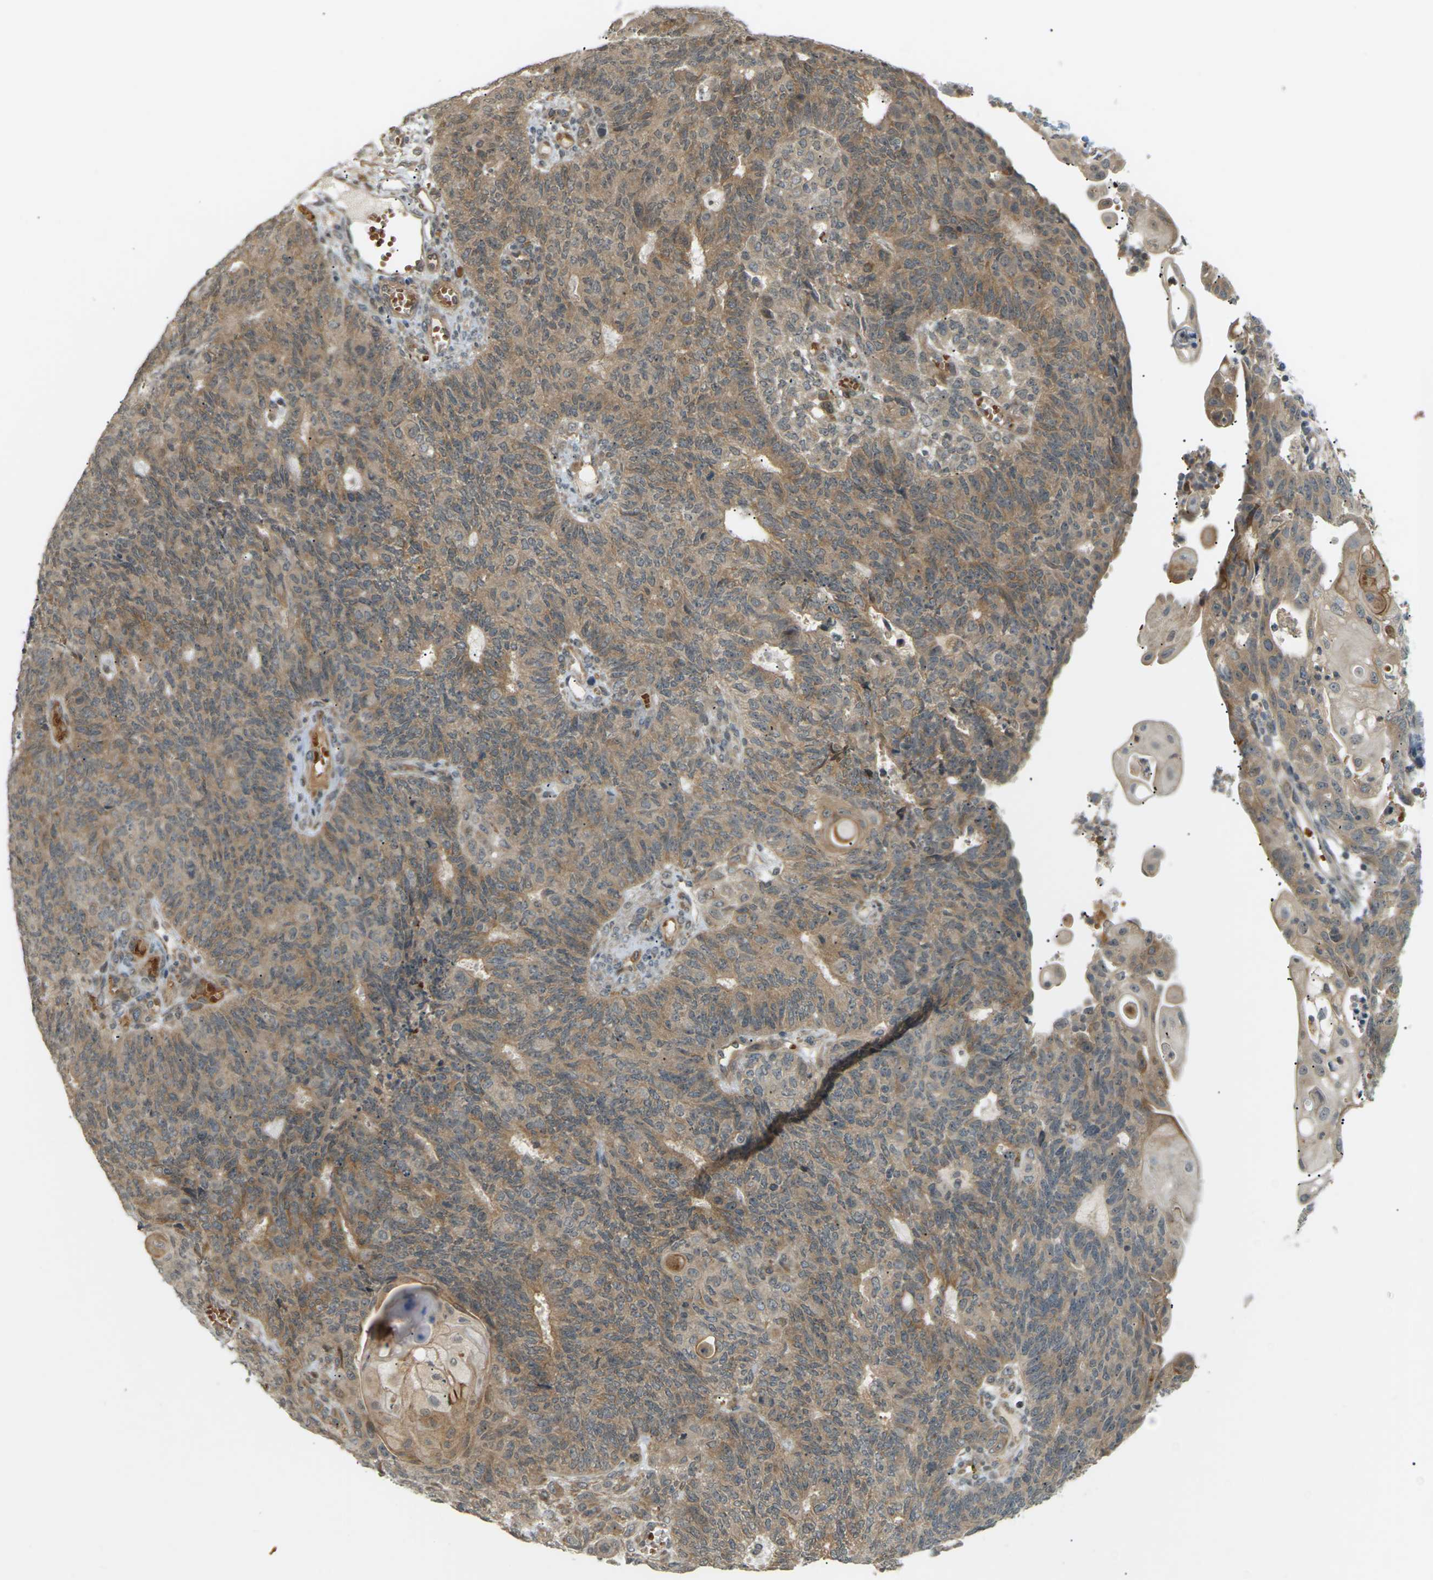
{"staining": {"intensity": "weak", "quantity": ">75%", "location": "cytoplasmic/membranous"}, "tissue": "endometrial cancer", "cell_type": "Tumor cells", "image_type": "cancer", "snomed": [{"axis": "morphology", "description": "Adenocarcinoma, NOS"}, {"axis": "topography", "description": "Endometrium"}], "caption": "This is an image of immunohistochemistry (IHC) staining of endometrial cancer (adenocarcinoma), which shows weak positivity in the cytoplasmic/membranous of tumor cells.", "gene": "SOCS6", "patient": {"sex": "female", "age": 32}}